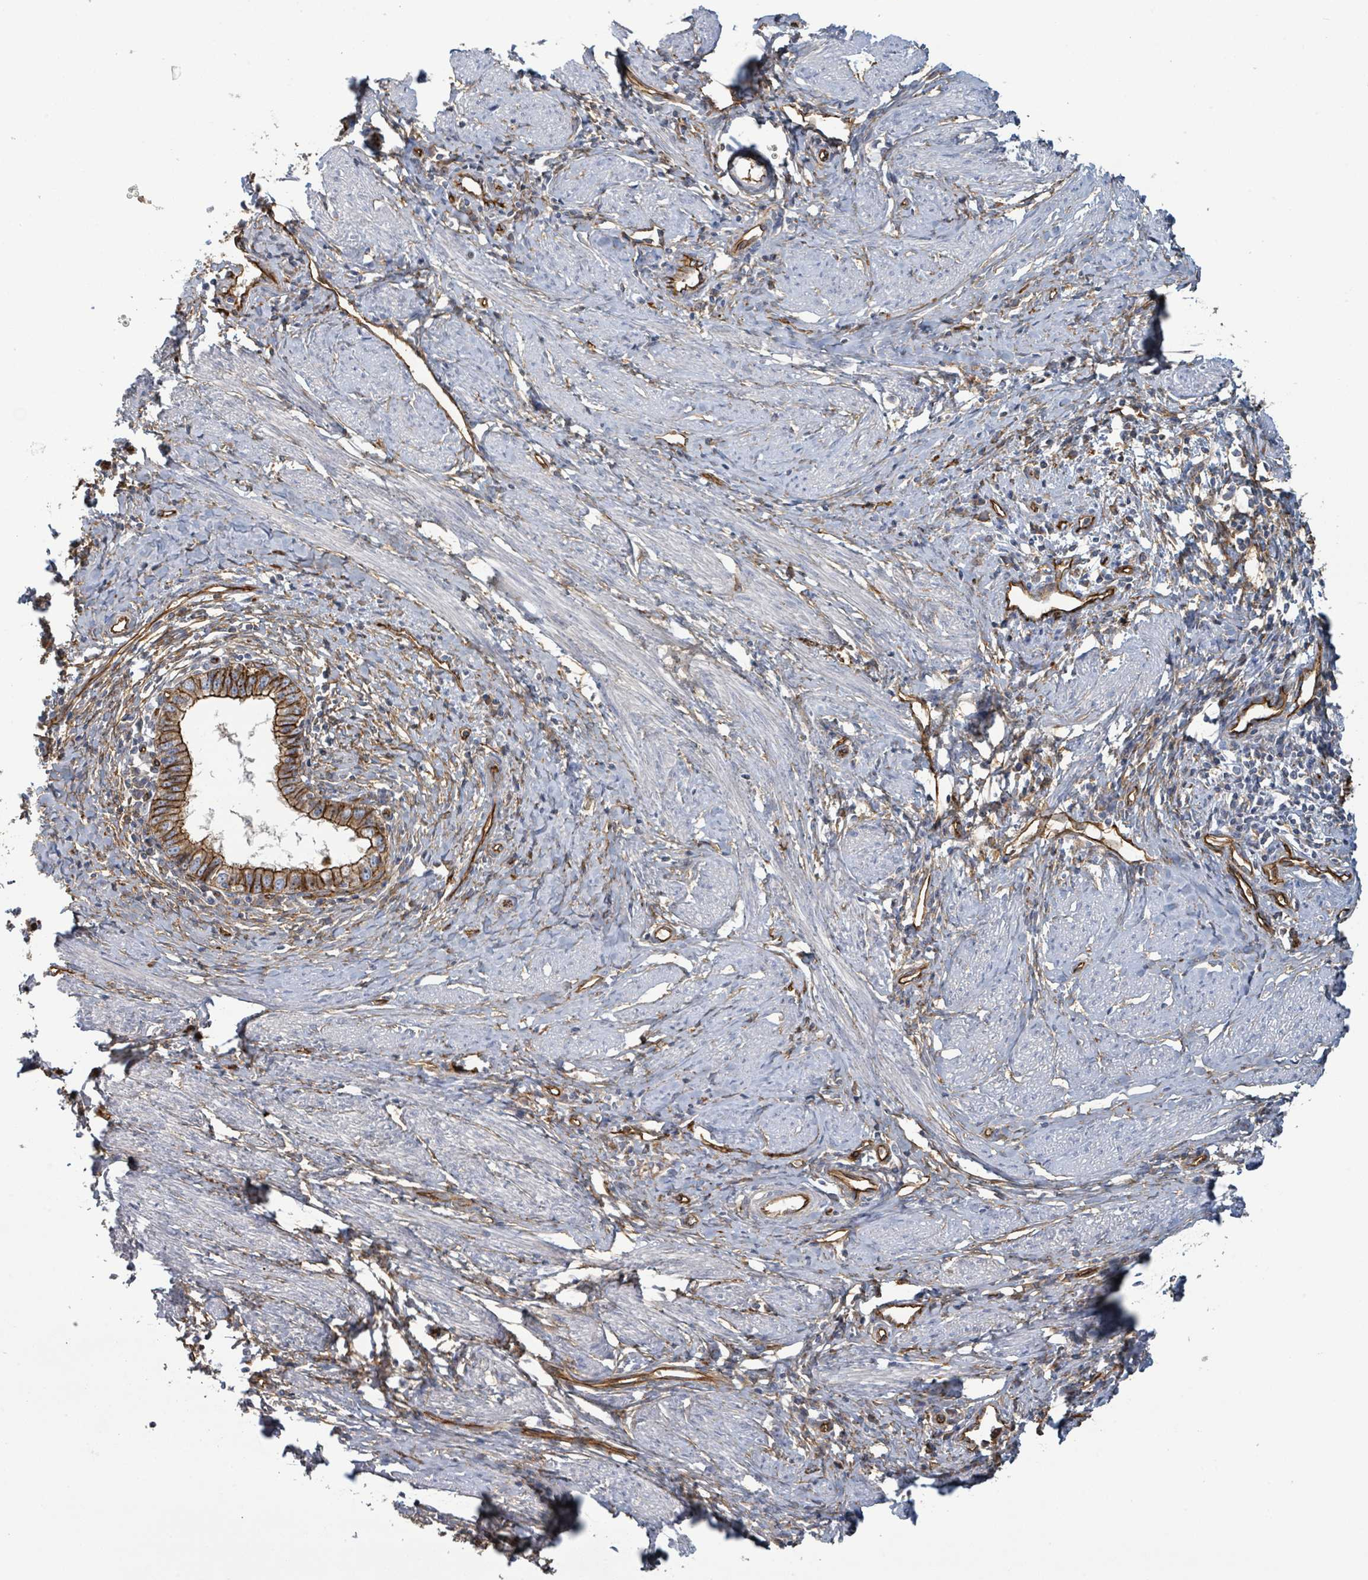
{"staining": {"intensity": "strong", "quantity": ">75%", "location": "cytoplasmic/membranous"}, "tissue": "cervical cancer", "cell_type": "Tumor cells", "image_type": "cancer", "snomed": [{"axis": "morphology", "description": "Adenocarcinoma, NOS"}, {"axis": "topography", "description": "Cervix"}], "caption": "There is high levels of strong cytoplasmic/membranous staining in tumor cells of cervical adenocarcinoma, as demonstrated by immunohistochemical staining (brown color).", "gene": "LDOC1", "patient": {"sex": "female", "age": 36}}